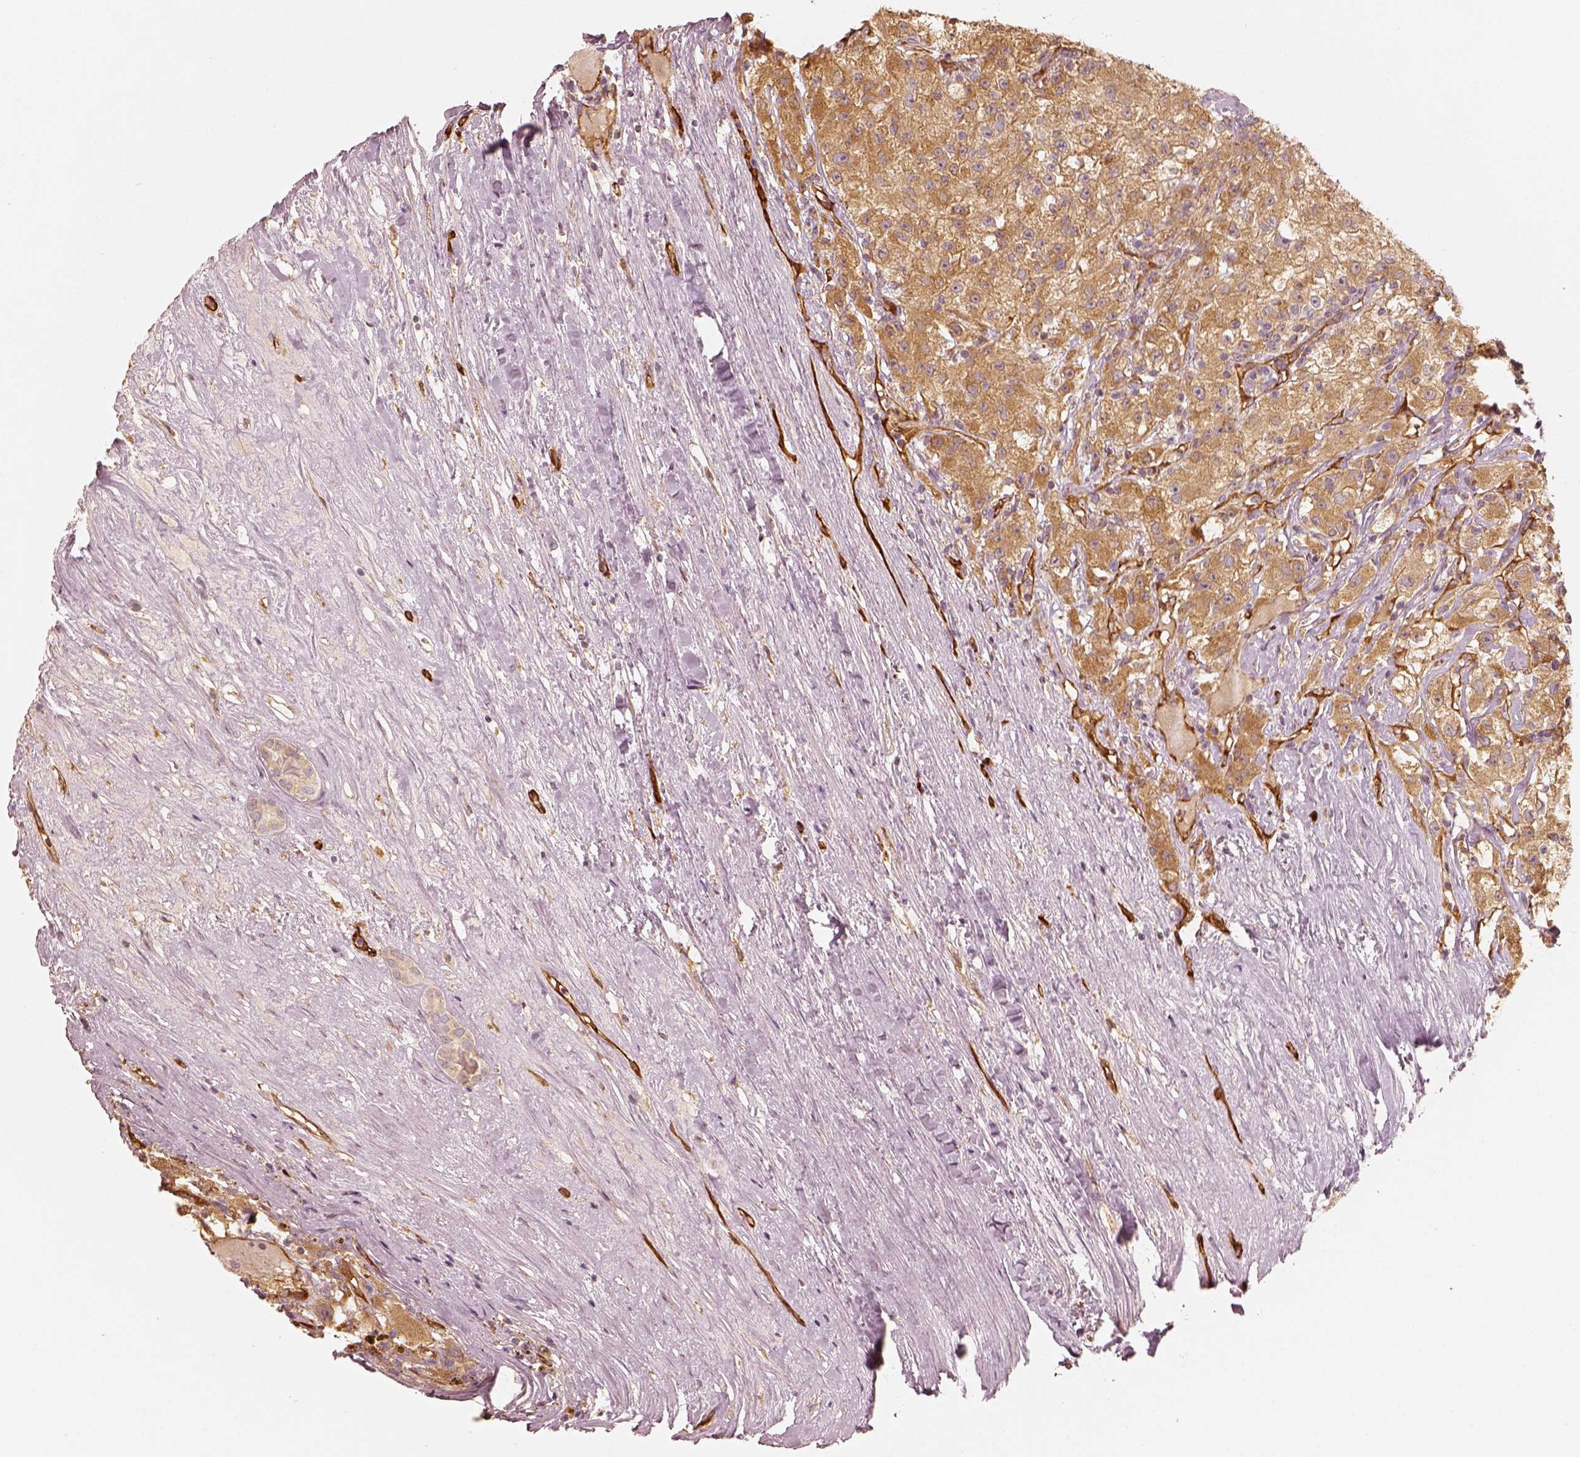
{"staining": {"intensity": "moderate", "quantity": ">75%", "location": "cytoplasmic/membranous"}, "tissue": "renal cancer", "cell_type": "Tumor cells", "image_type": "cancer", "snomed": [{"axis": "morphology", "description": "Adenocarcinoma, NOS"}, {"axis": "topography", "description": "Kidney"}], "caption": "Renal adenocarcinoma was stained to show a protein in brown. There is medium levels of moderate cytoplasmic/membranous positivity in approximately >75% of tumor cells.", "gene": "FSCN1", "patient": {"sex": "female", "age": 67}}